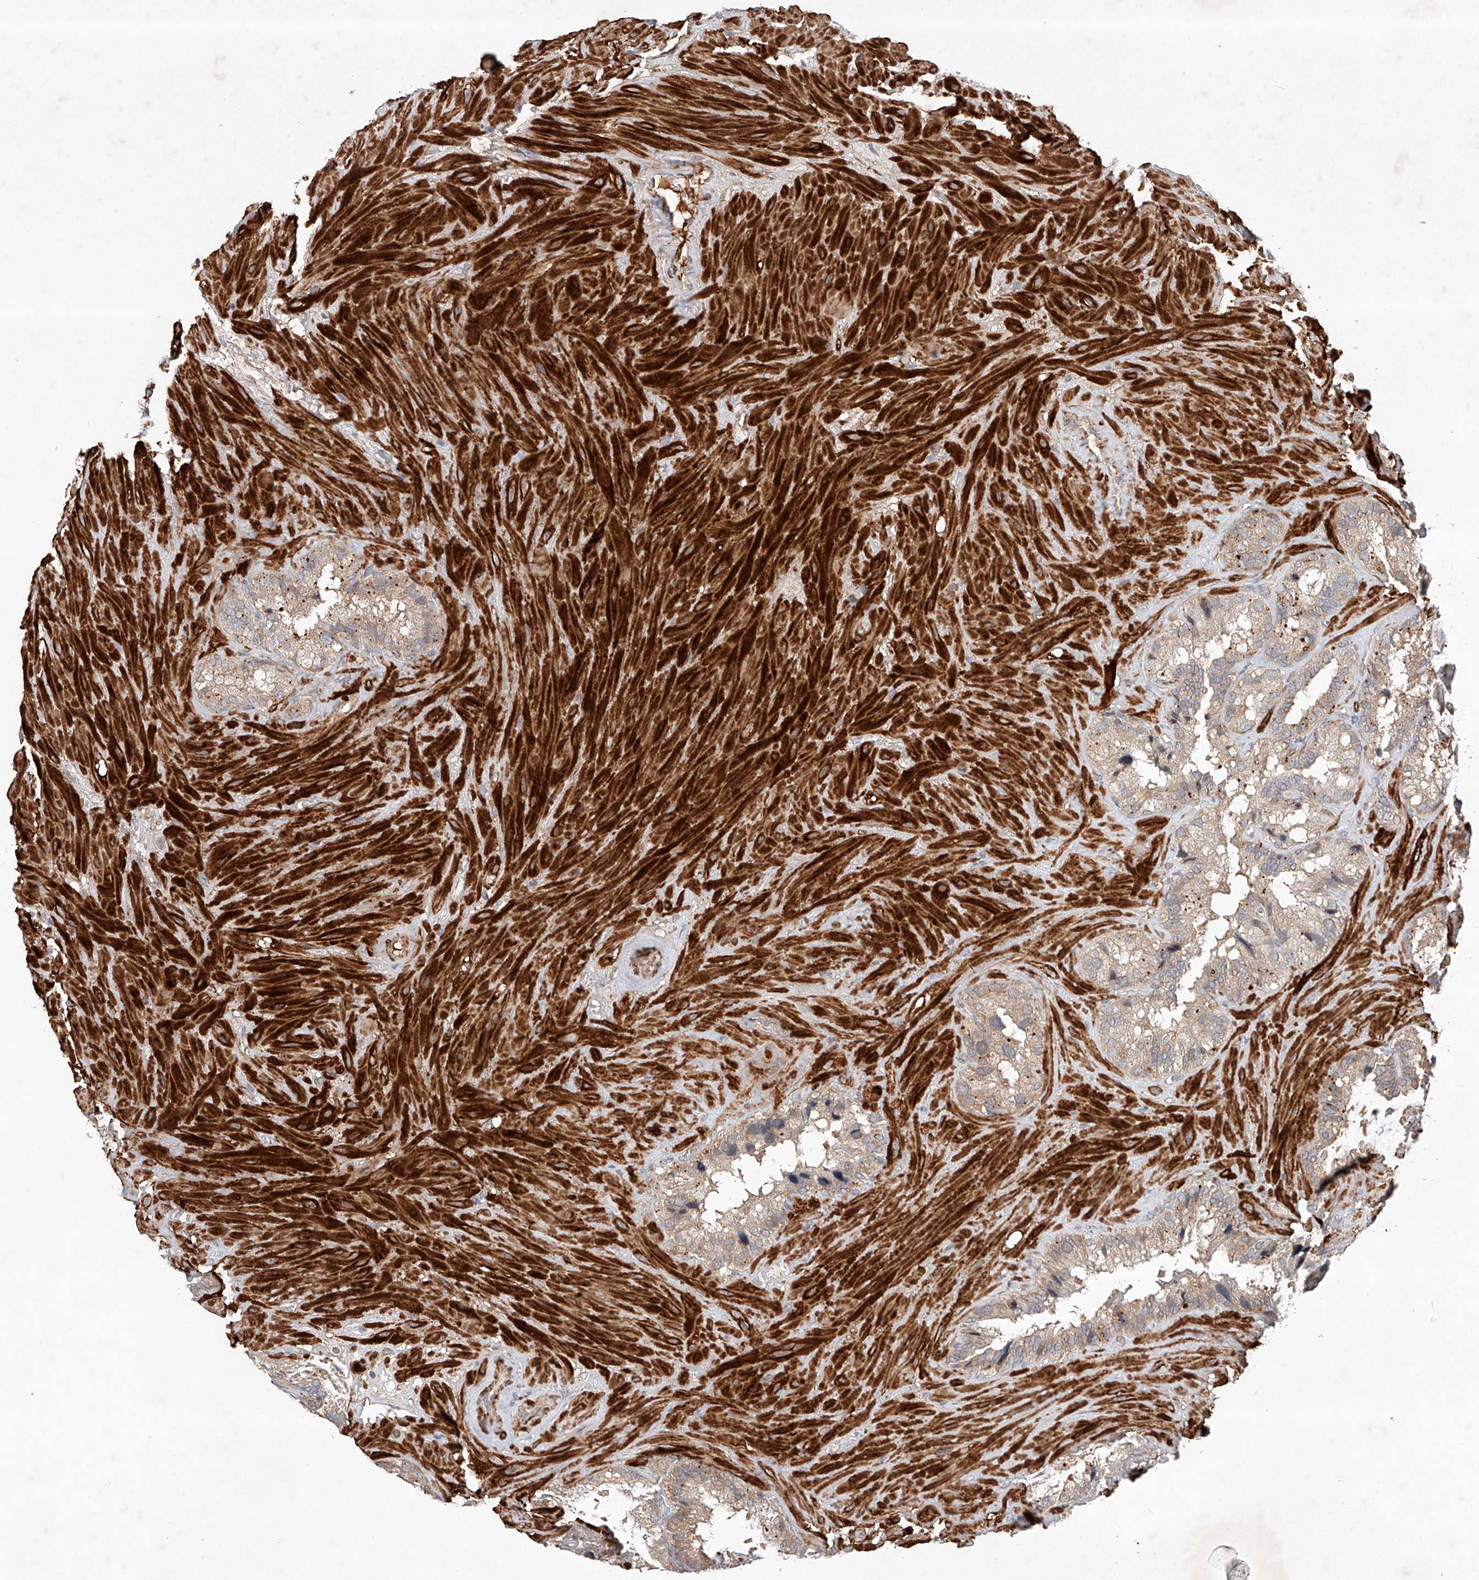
{"staining": {"intensity": "weak", "quantity": "25%-75%", "location": "cytoplasmic/membranous"}, "tissue": "seminal vesicle", "cell_type": "Glandular cells", "image_type": "normal", "snomed": [{"axis": "morphology", "description": "Normal tissue, NOS"}, {"axis": "topography", "description": "Prostate"}, {"axis": "topography", "description": "Seminal veicle"}], "caption": "Immunohistochemical staining of normal human seminal vesicle reveals low levels of weak cytoplasmic/membranous expression in approximately 25%-75% of glandular cells. The staining is performed using DAB brown chromogen to label protein expression. The nuclei are counter-stained blue using hematoxylin.", "gene": "ARHGAP33", "patient": {"sex": "male", "age": 68}}